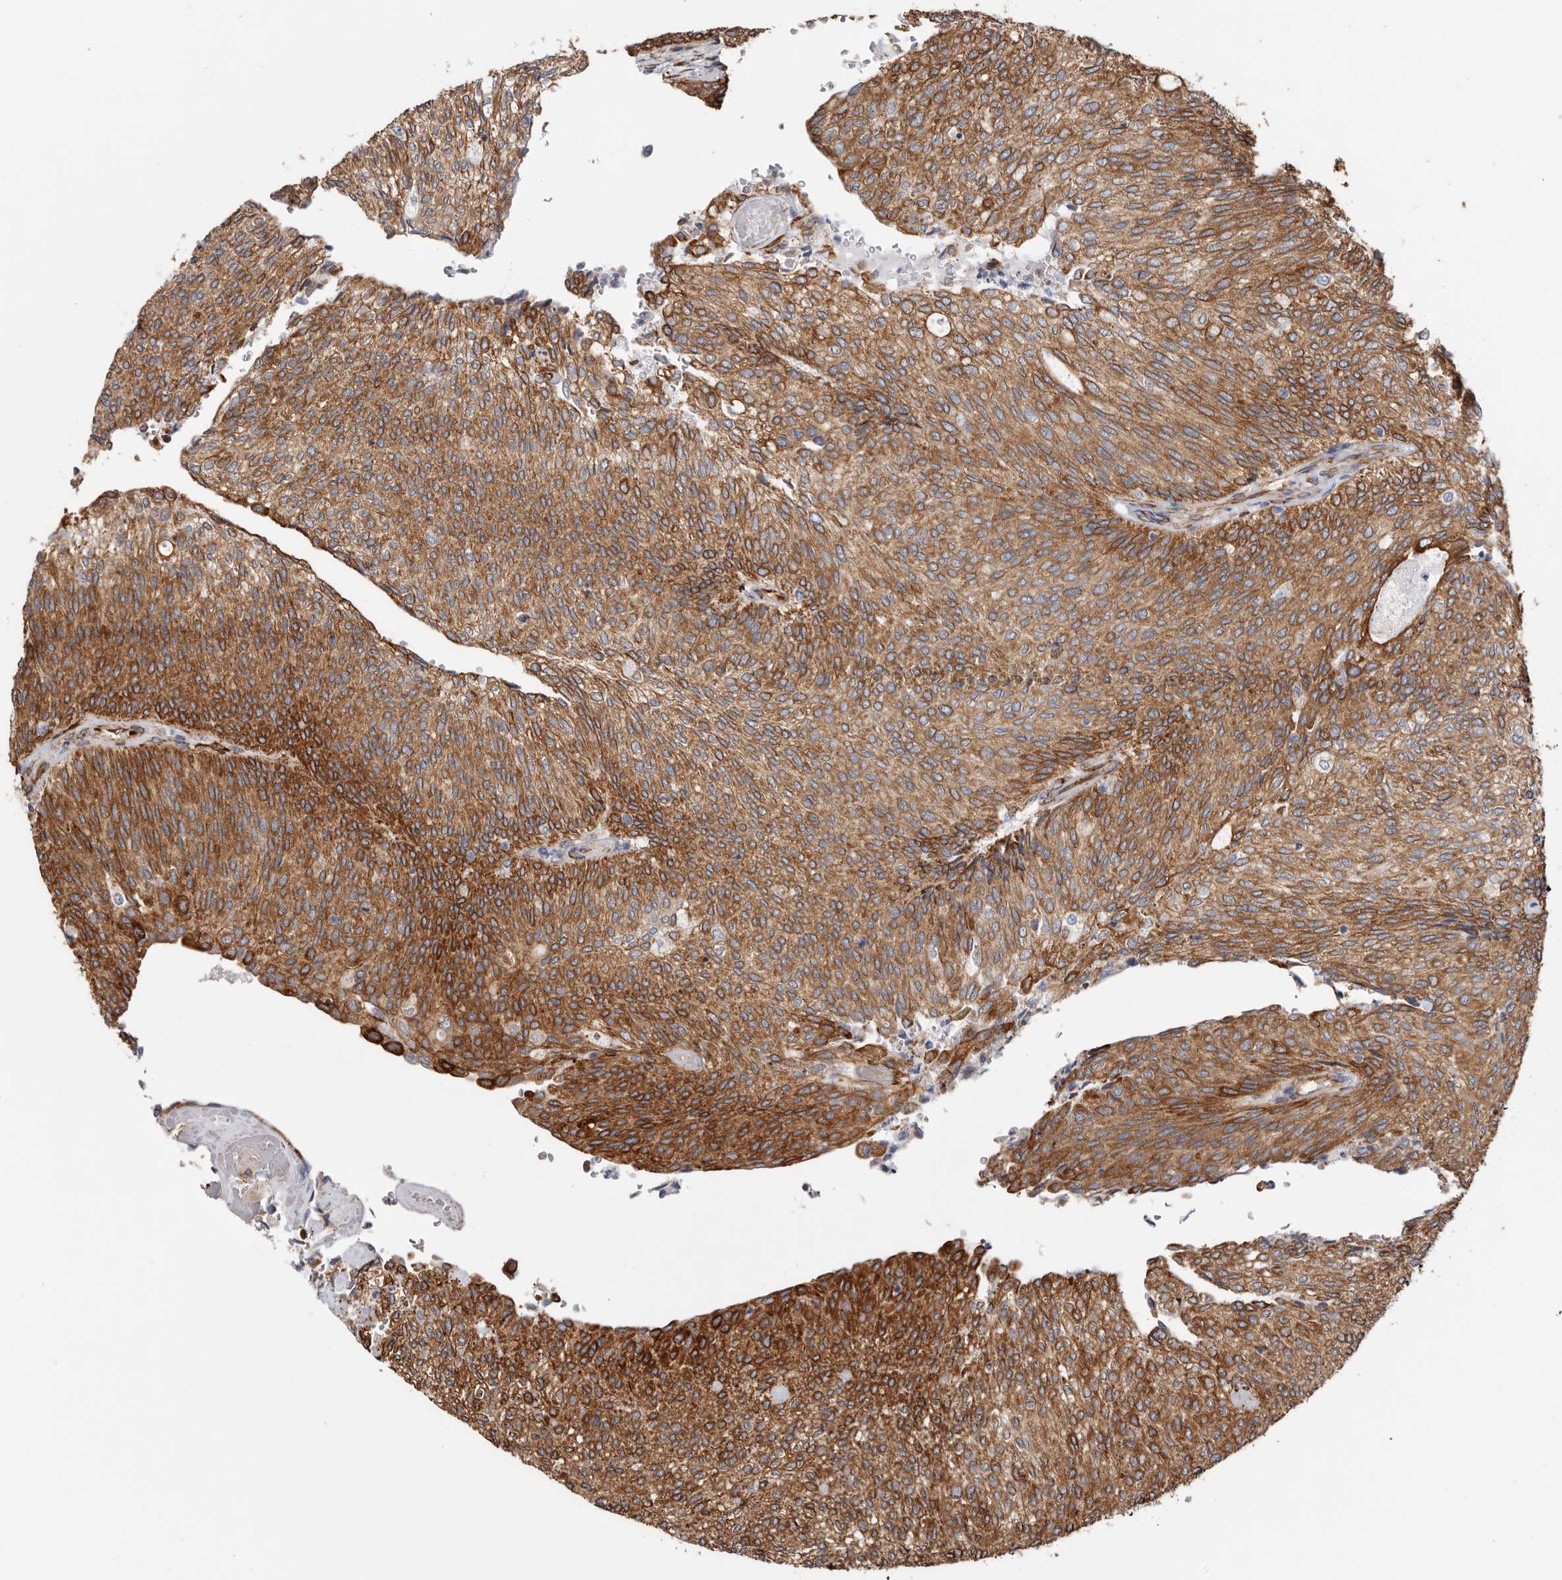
{"staining": {"intensity": "strong", "quantity": ">75%", "location": "cytoplasmic/membranous"}, "tissue": "urothelial cancer", "cell_type": "Tumor cells", "image_type": "cancer", "snomed": [{"axis": "morphology", "description": "Urothelial carcinoma, Low grade"}, {"axis": "topography", "description": "Urinary bladder"}], "caption": "Immunohistochemical staining of urothelial cancer shows strong cytoplasmic/membranous protein positivity in about >75% of tumor cells.", "gene": "SEMA3E", "patient": {"sex": "female", "age": 79}}